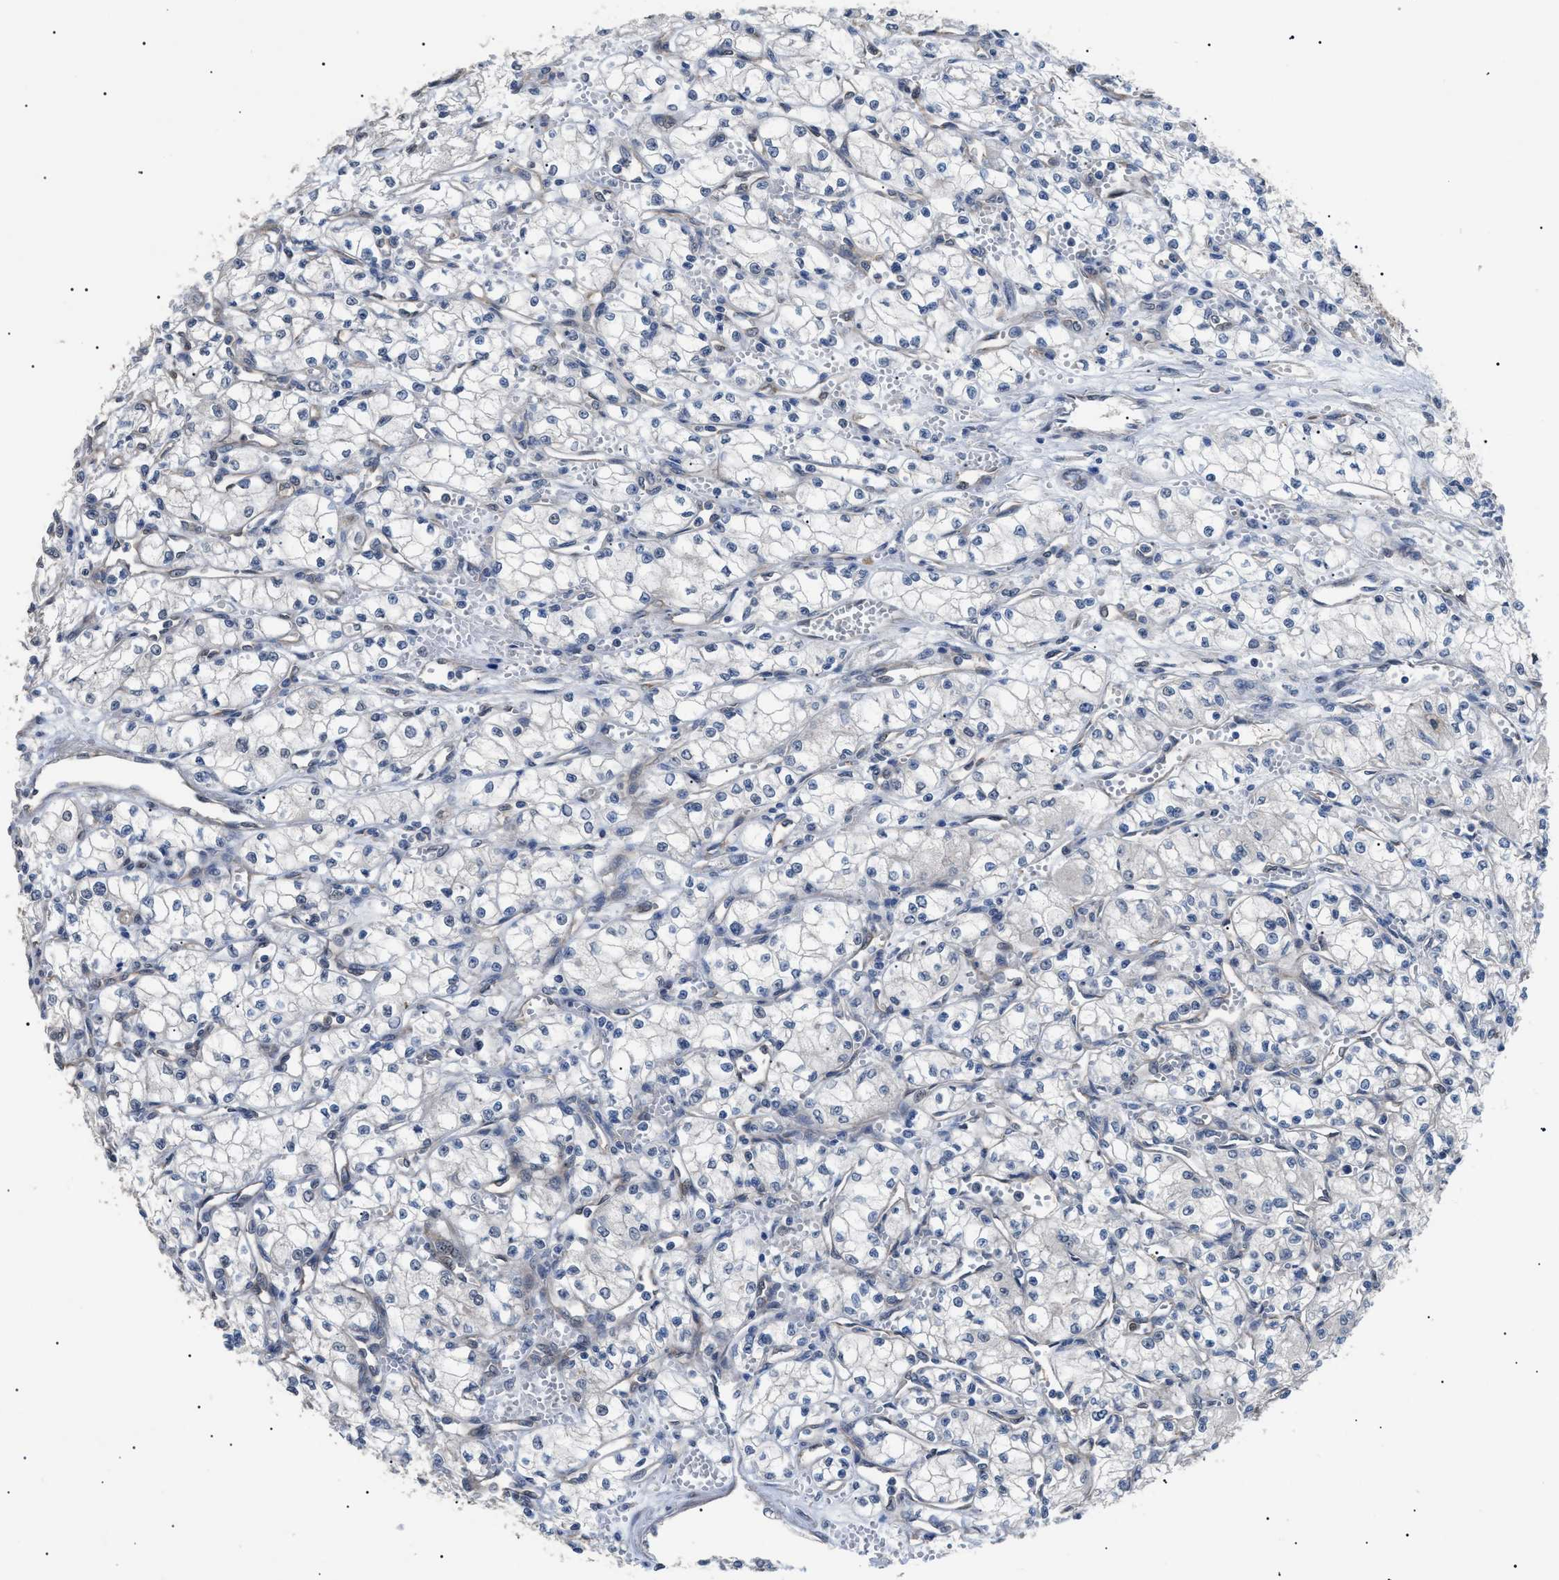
{"staining": {"intensity": "negative", "quantity": "none", "location": "none"}, "tissue": "renal cancer", "cell_type": "Tumor cells", "image_type": "cancer", "snomed": [{"axis": "morphology", "description": "Normal tissue, NOS"}, {"axis": "morphology", "description": "Adenocarcinoma, NOS"}, {"axis": "topography", "description": "Kidney"}], "caption": "Micrograph shows no protein positivity in tumor cells of renal cancer tissue.", "gene": "CRCP", "patient": {"sex": "male", "age": 59}}